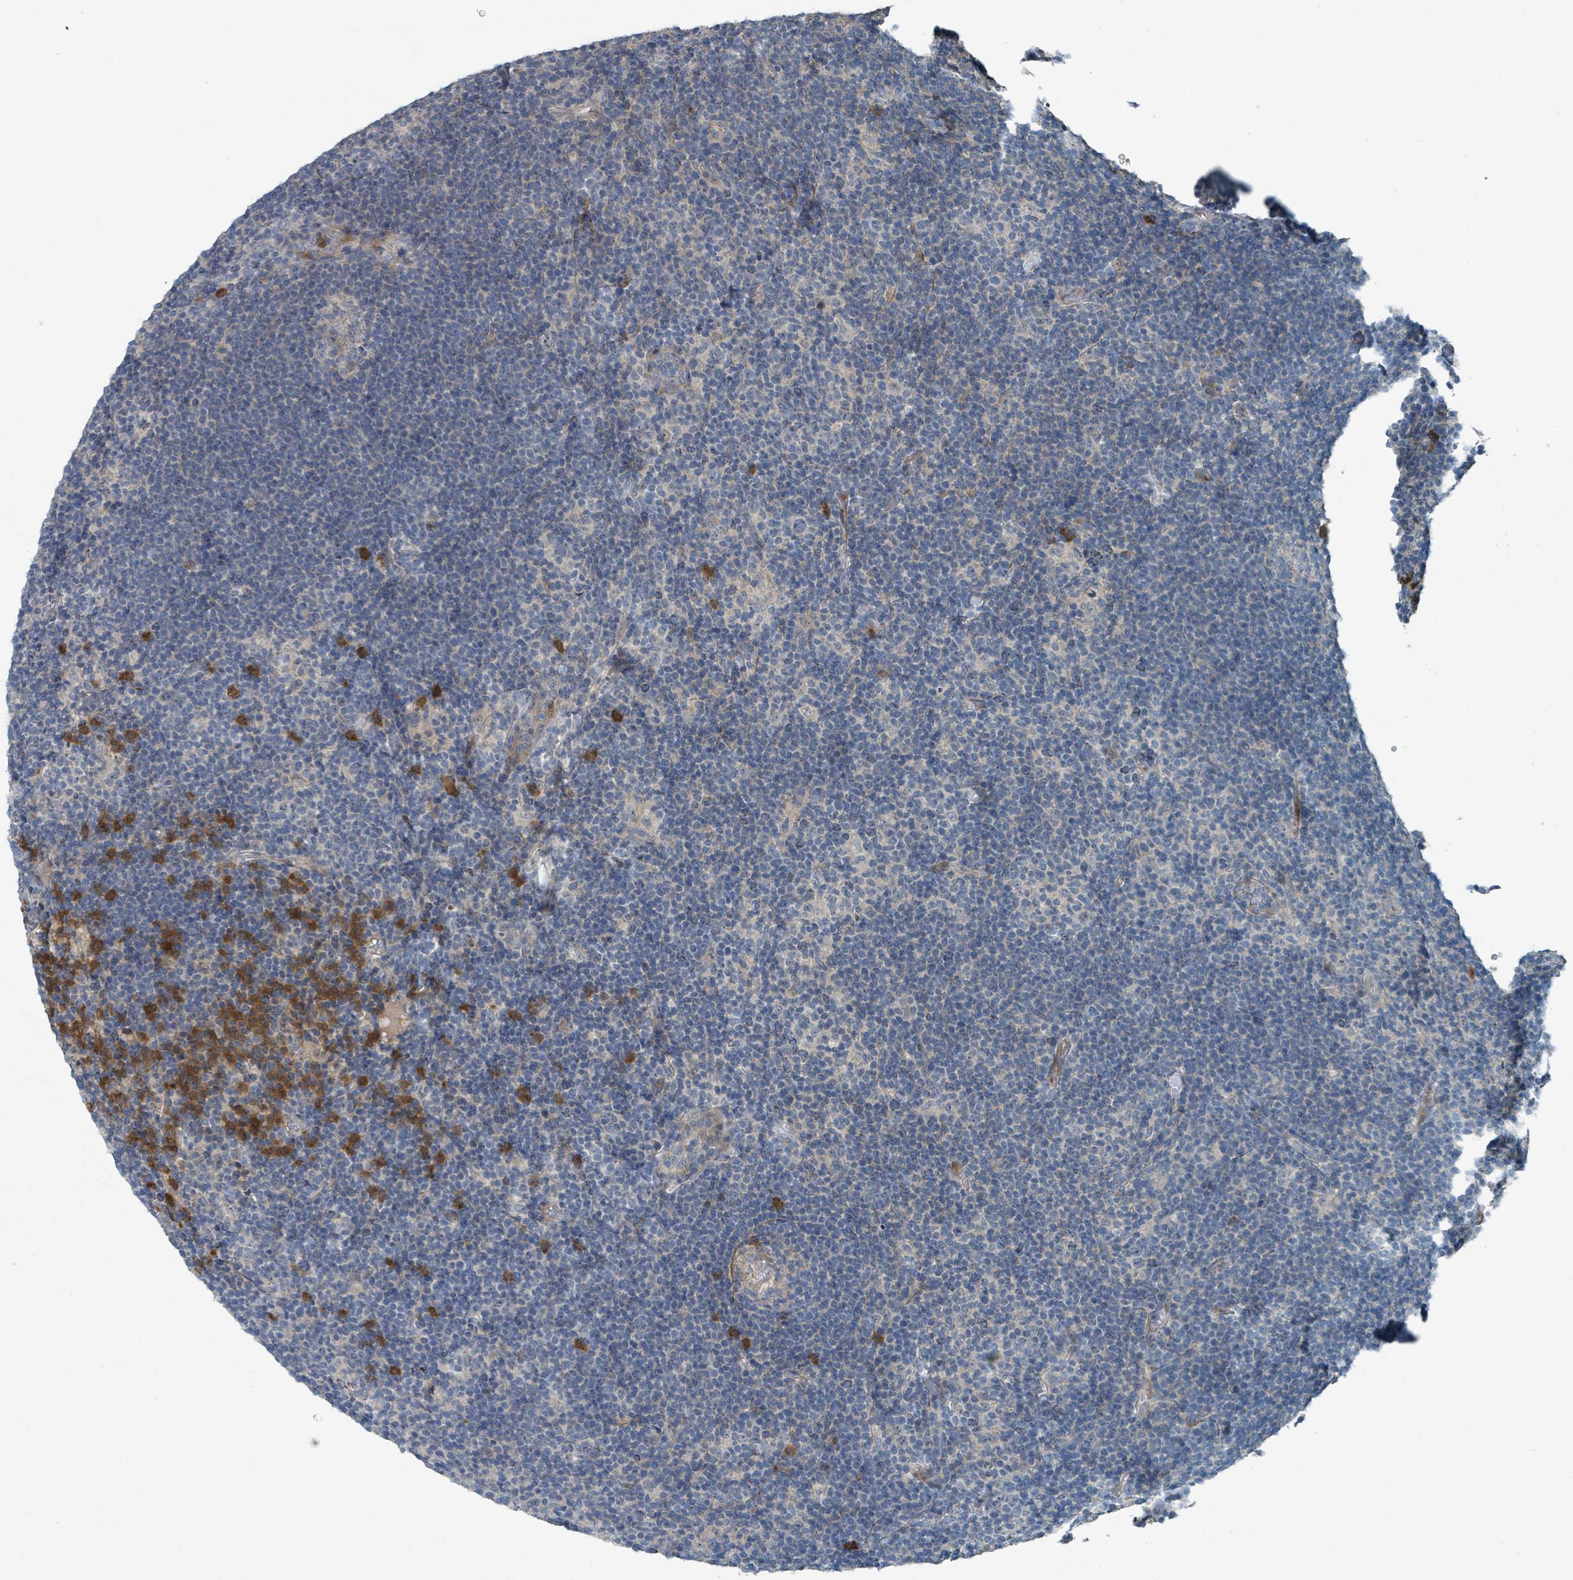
{"staining": {"intensity": "negative", "quantity": "none", "location": "none"}, "tissue": "lymphoma", "cell_type": "Tumor cells", "image_type": "cancer", "snomed": [{"axis": "morphology", "description": "Hodgkin's disease, NOS"}, {"axis": "topography", "description": "Lymph node"}], "caption": "Immunohistochemistry of human lymphoma shows no positivity in tumor cells.", "gene": "SLC44A5", "patient": {"sex": "female", "age": 57}}